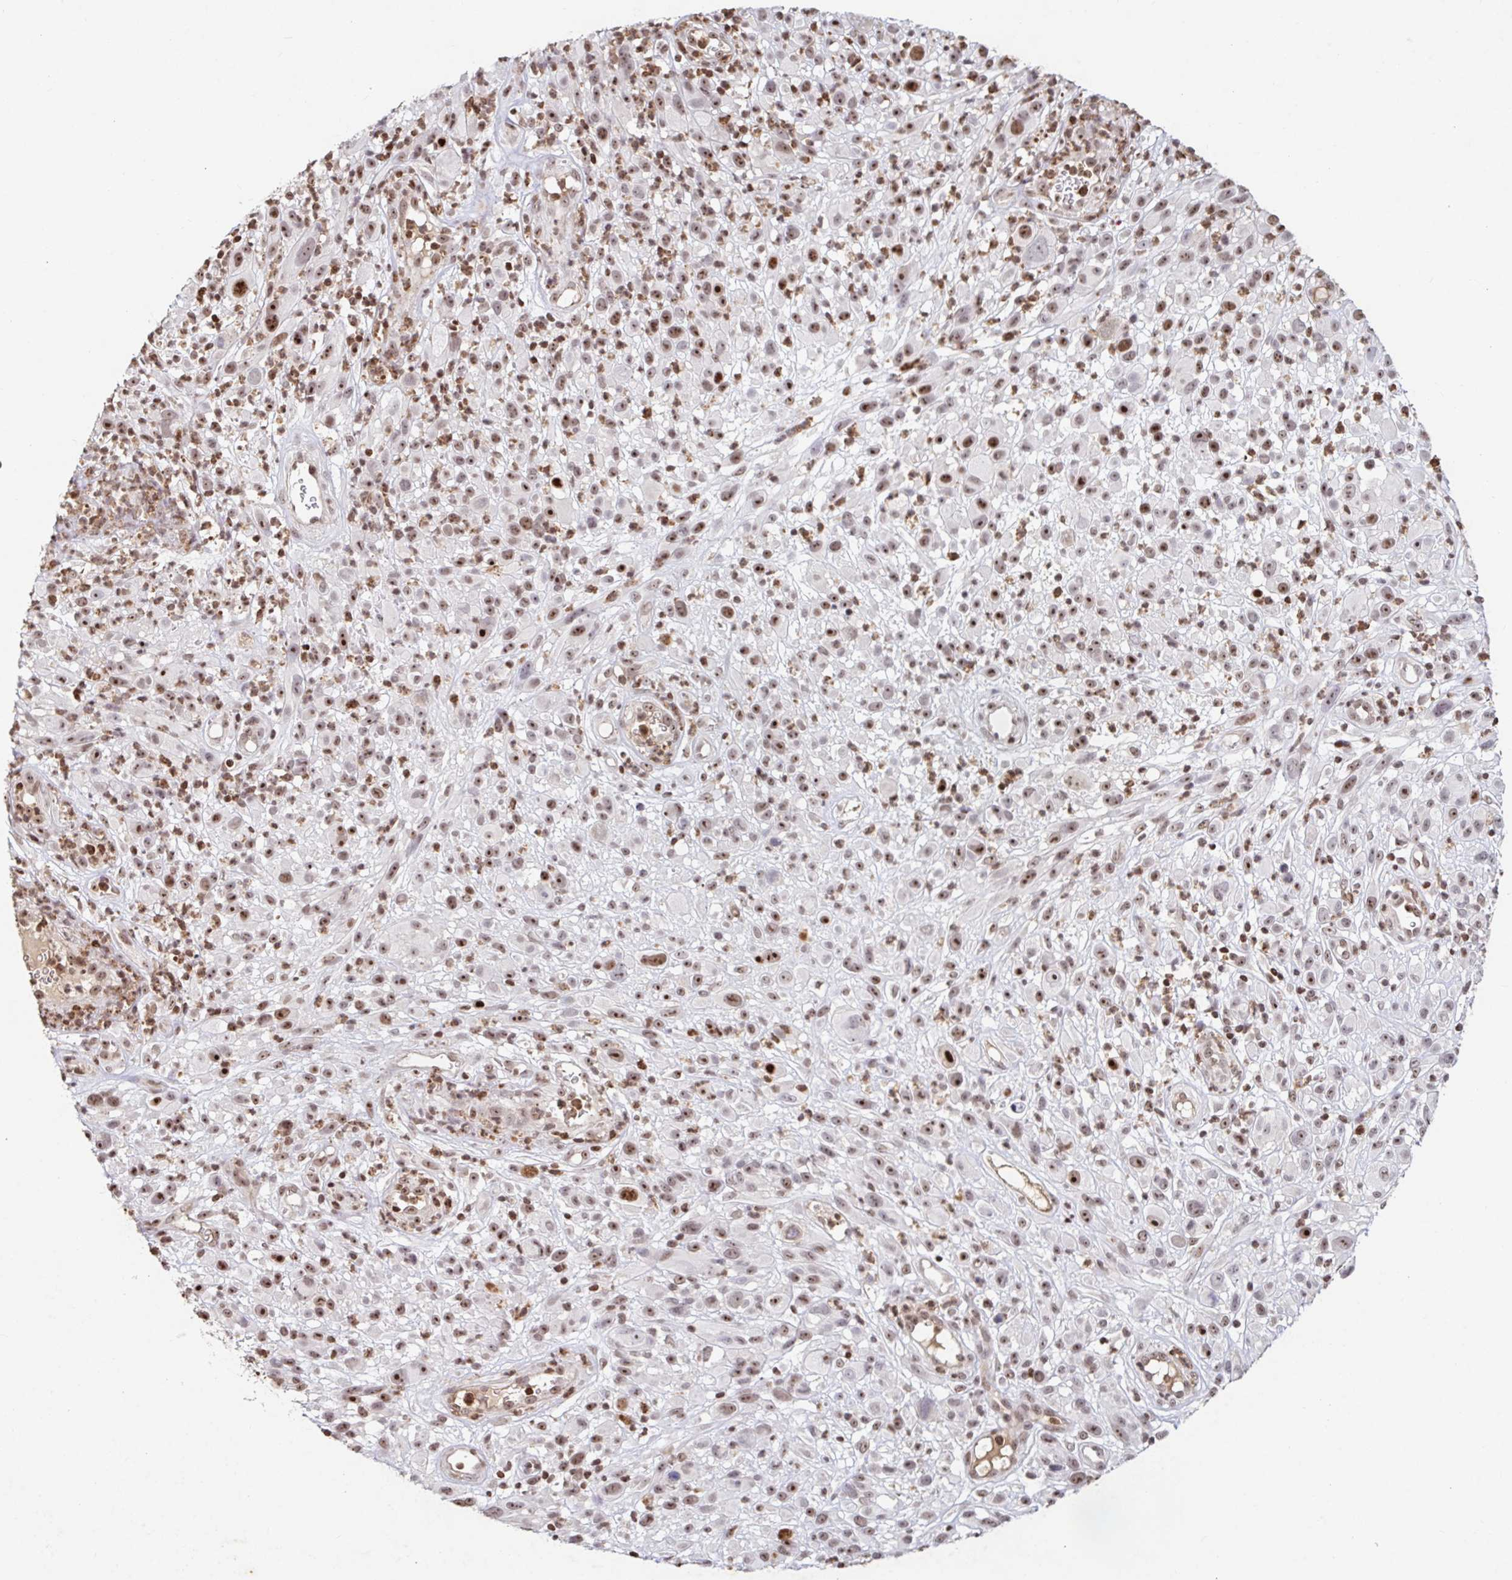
{"staining": {"intensity": "moderate", "quantity": ">75%", "location": "nuclear"}, "tissue": "melanoma", "cell_type": "Tumor cells", "image_type": "cancer", "snomed": [{"axis": "morphology", "description": "Malignant melanoma, NOS"}, {"axis": "topography", "description": "Skin"}], "caption": "Approximately >75% of tumor cells in human malignant melanoma show moderate nuclear protein positivity as visualized by brown immunohistochemical staining.", "gene": "C19orf53", "patient": {"sex": "male", "age": 68}}